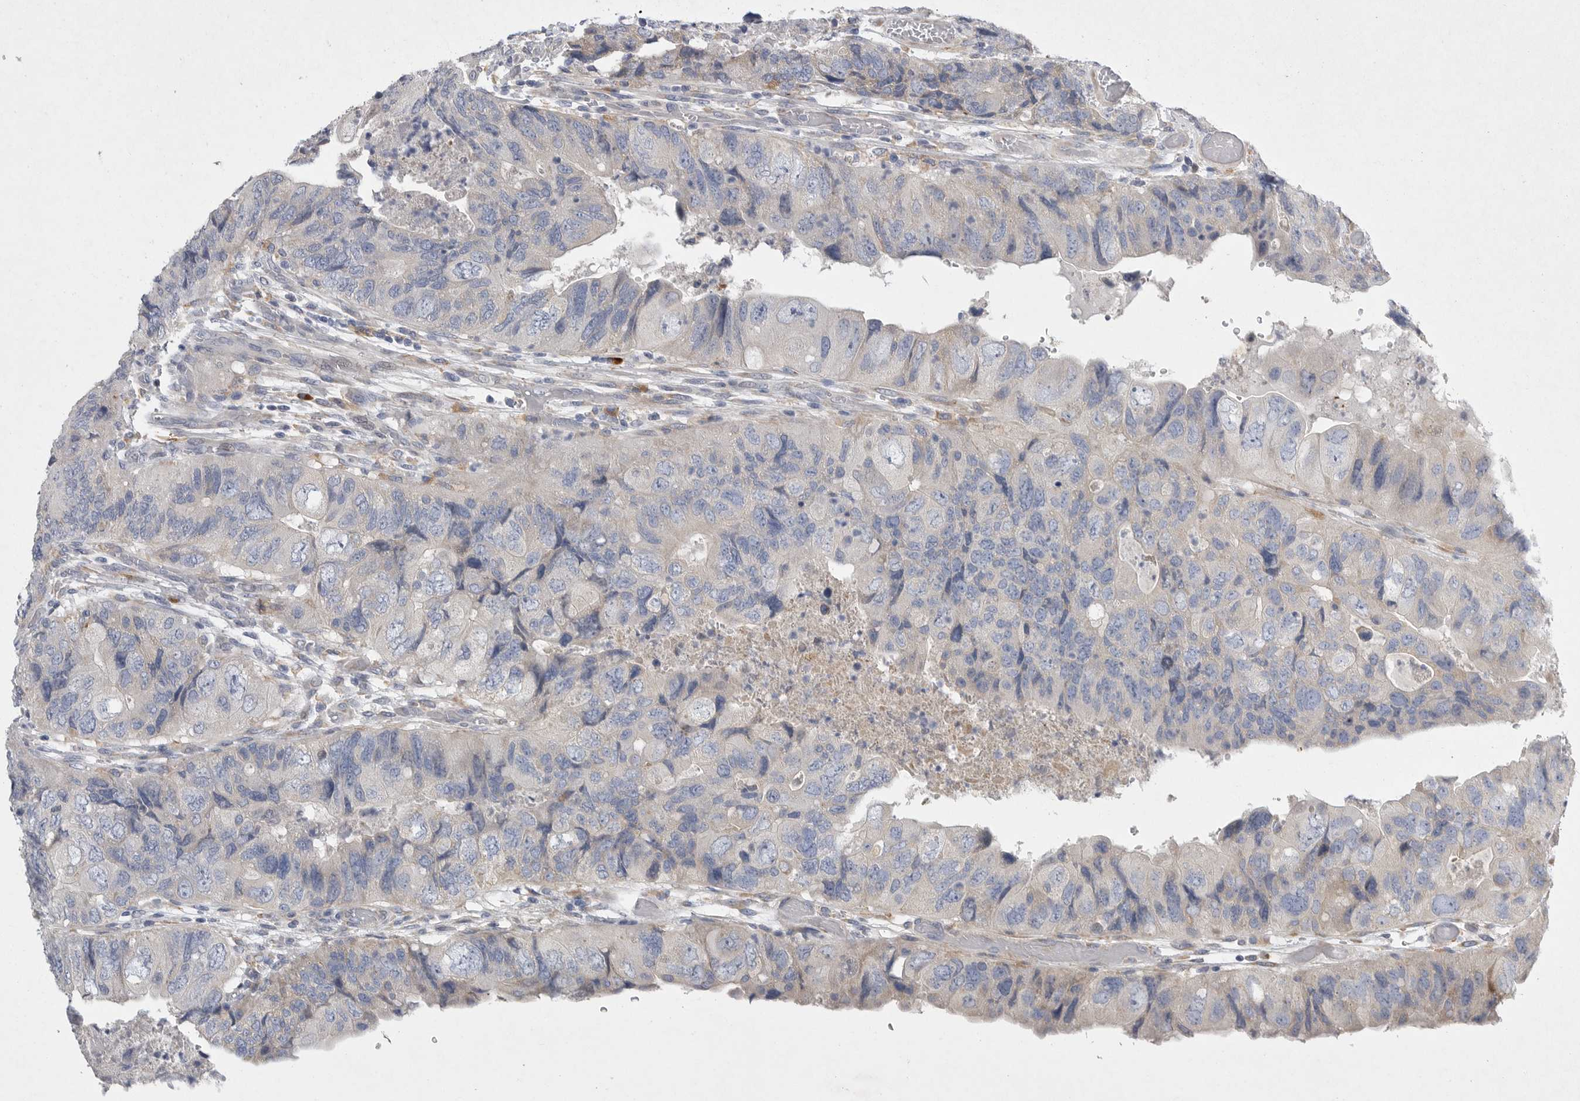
{"staining": {"intensity": "weak", "quantity": "<25%", "location": "cytoplasmic/membranous"}, "tissue": "colorectal cancer", "cell_type": "Tumor cells", "image_type": "cancer", "snomed": [{"axis": "morphology", "description": "Adenocarcinoma, NOS"}, {"axis": "topography", "description": "Rectum"}], "caption": "High power microscopy image of an immunohistochemistry histopathology image of colorectal adenocarcinoma, revealing no significant expression in tumor cells.", "gene": "EDEM3", "patient": {"sex": "male", "age": 63}}